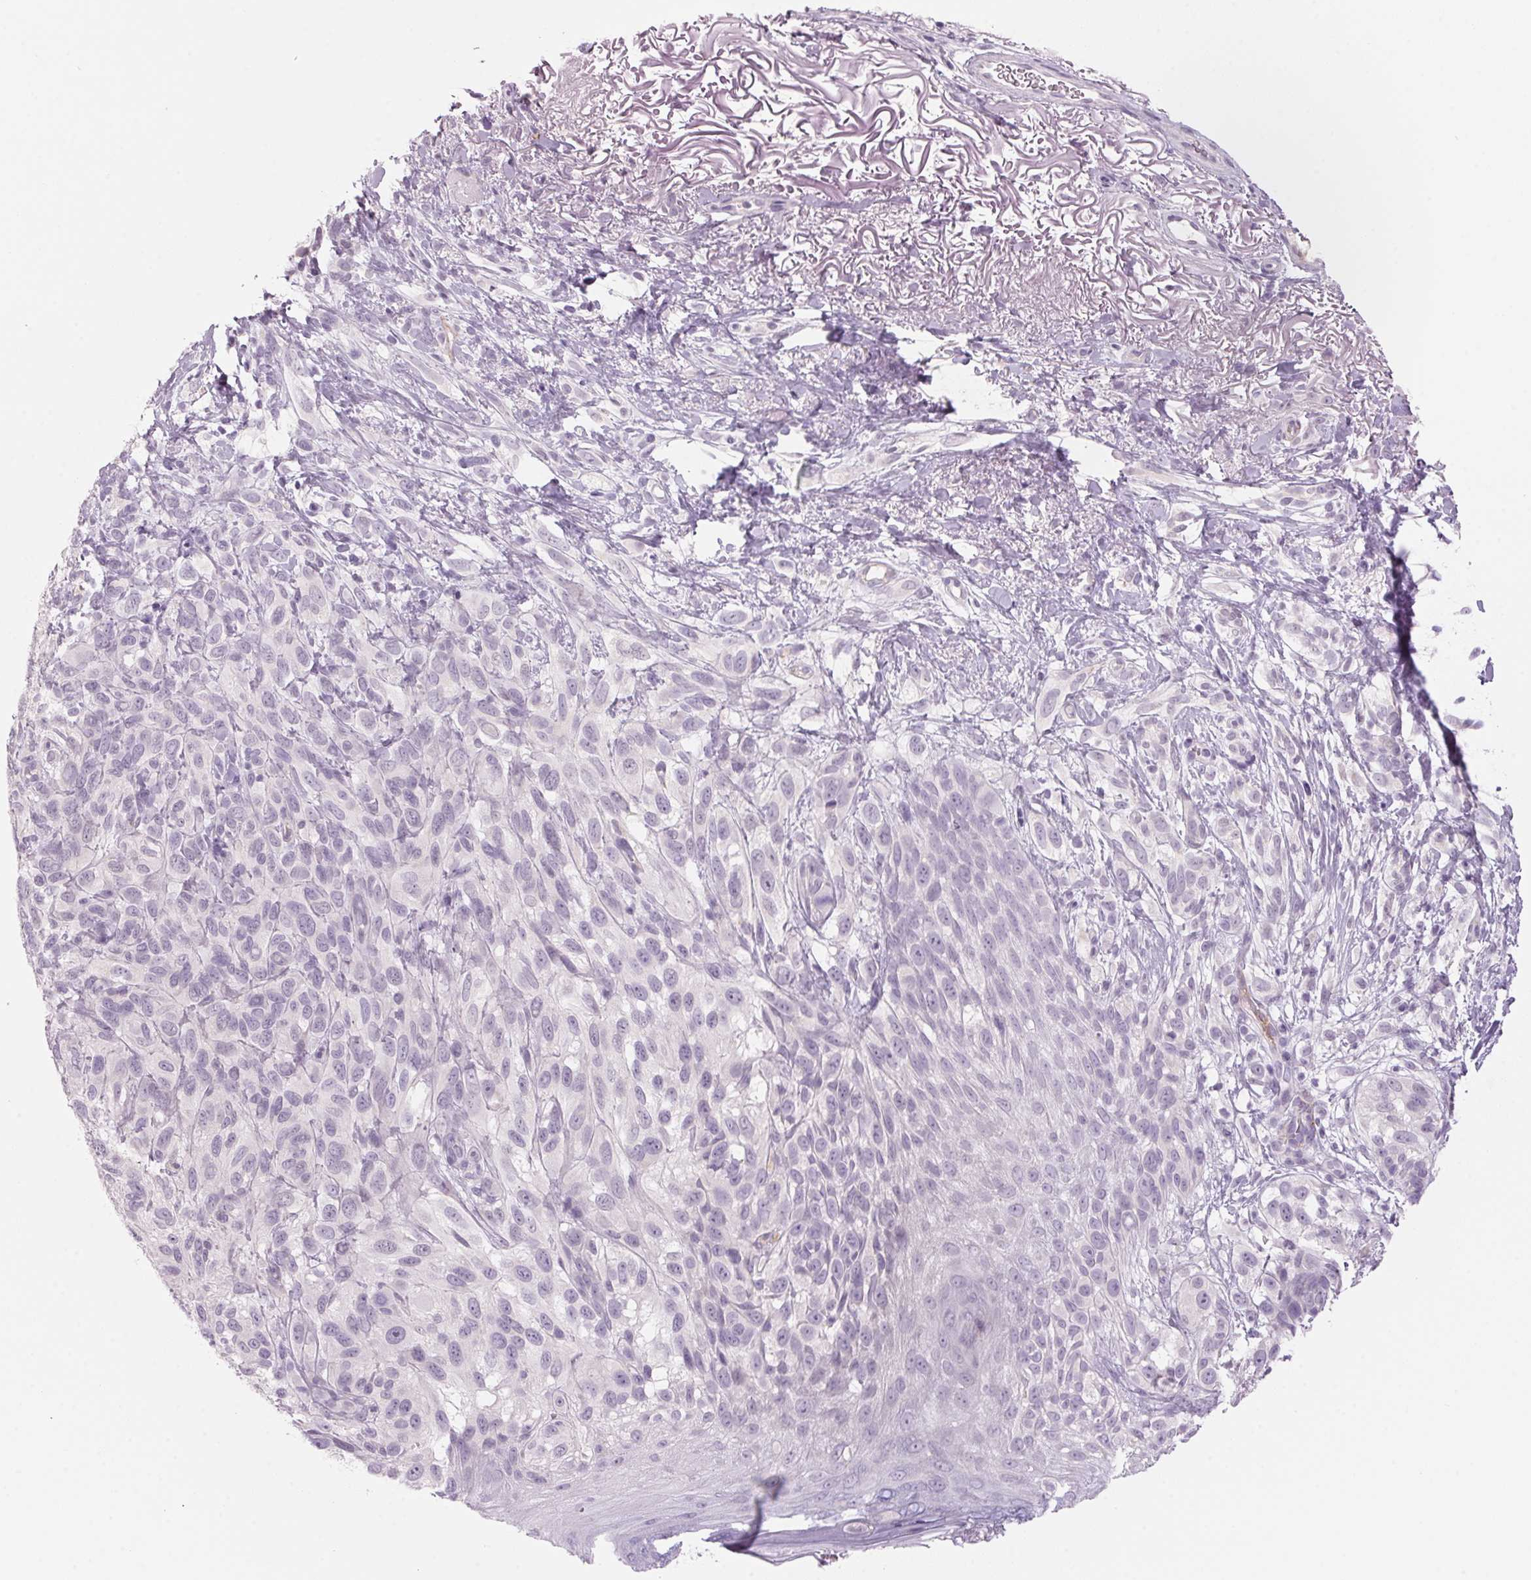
{"staining": {"intensity": "negative", "quantity": "none", "location": "none"}, "tissue": "melanoma", "cell_type": "Tumor cells", "image_type": "cancer", "snomed": [{"axis": "morphology", "description": "Malignant melanoma, NOS"}, {"axis": "topography", "description": "Skin"}], "caption": "Image shows no protein expression in tumor cells of malignant melanoma tissue.", "gene": "ADAM20", "patient": {"sex": "female", "age": 86}}